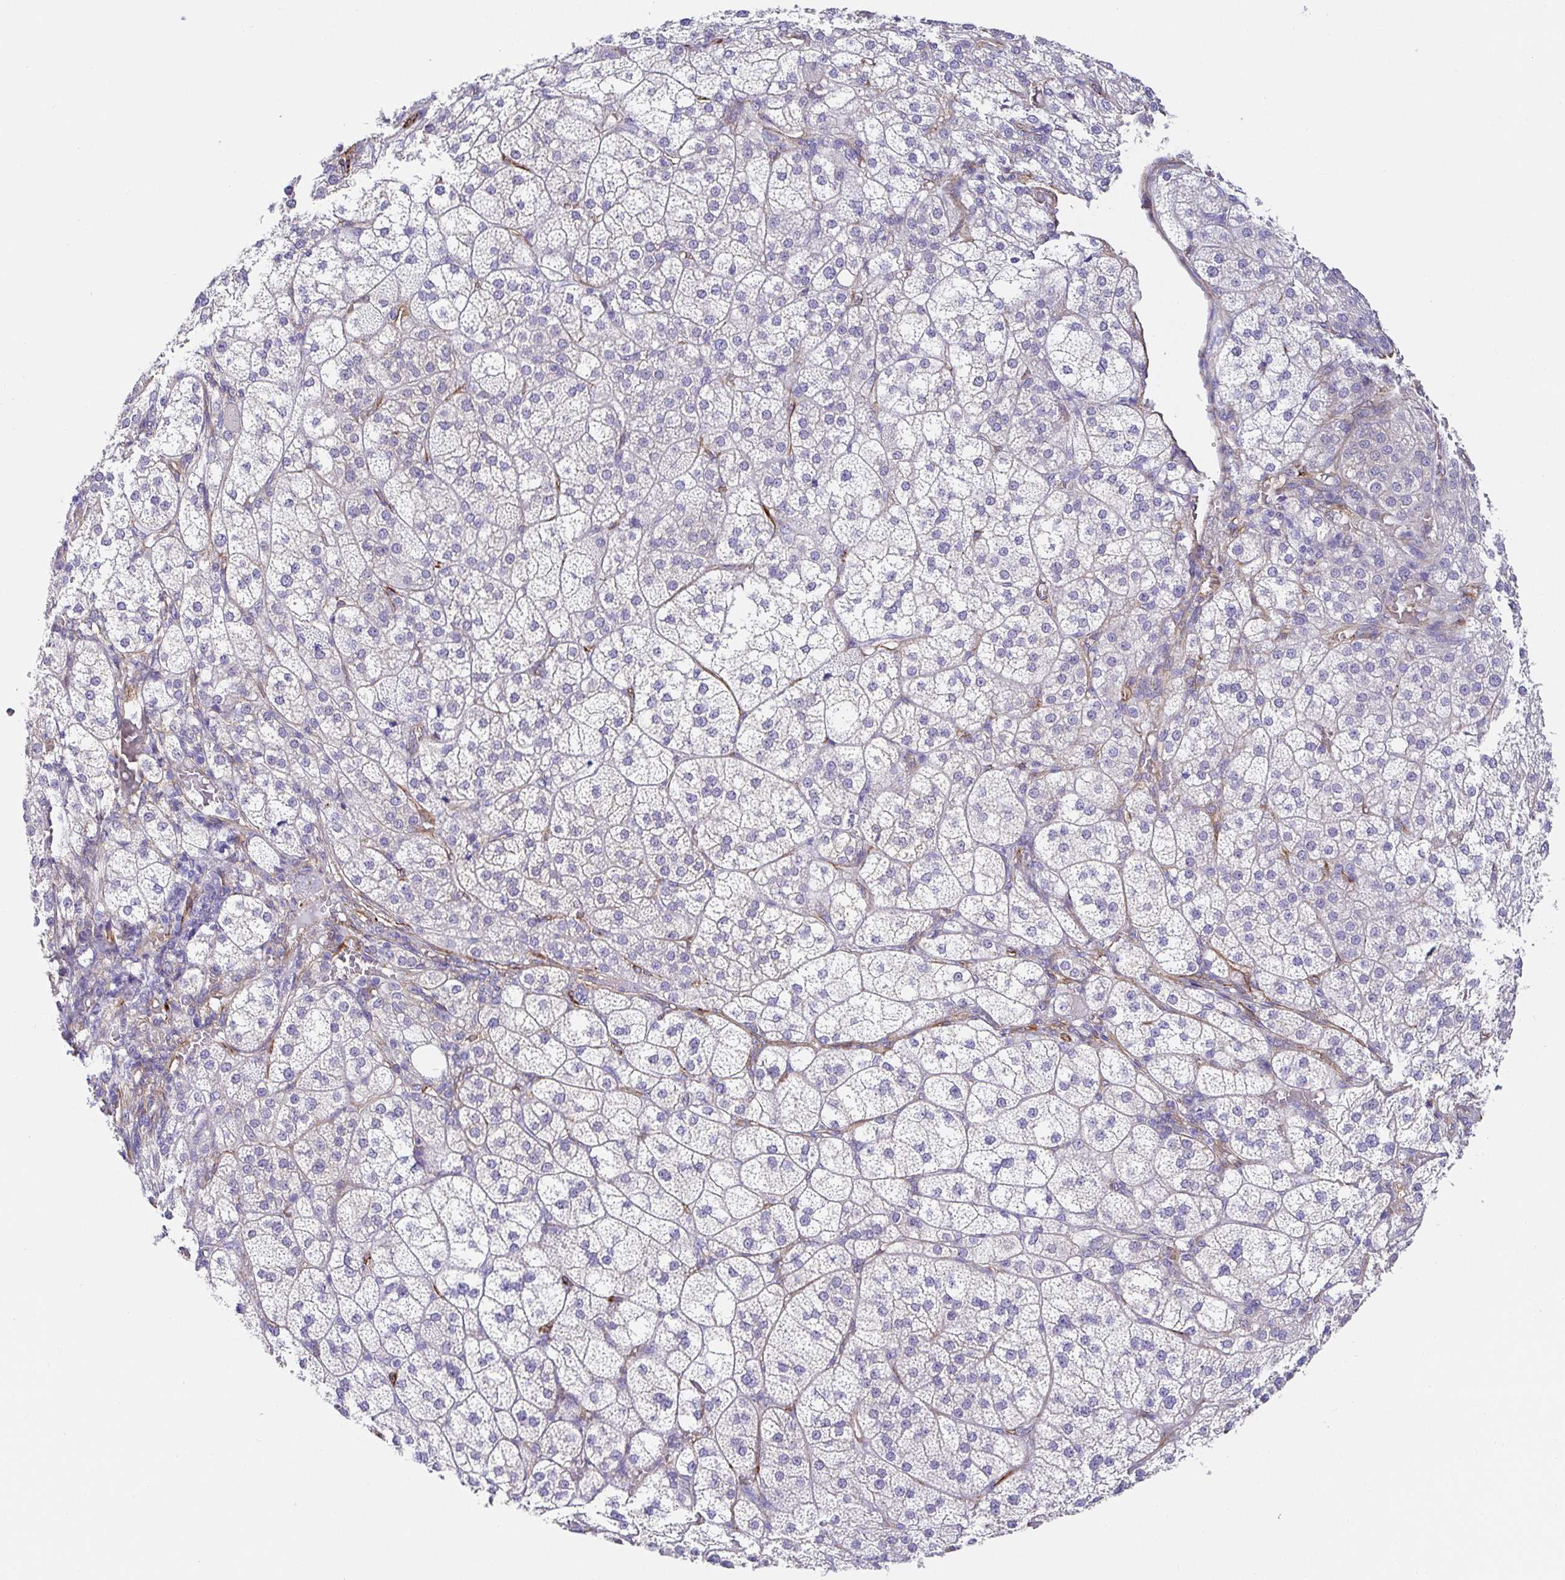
{"staining": {"intensity": "negative", "quantity": "none", "location": "none"}, "tissue": "adrenal gland", "cell_type": "Glandular cells", "image_type": "normal", "snomed": [{"axis": "morphology", "description": "Normal tissue, NOS"}, {"axis": "topography", "description": "Adrenal gland"}], "caption": "An immunohistochemistry photomicrograph of benign adrenal gland is shown. There is no staining in glandular cells of adrenal gland.", "gene": "DOCK1", "patient": {"sex": "female", "age": 60}}